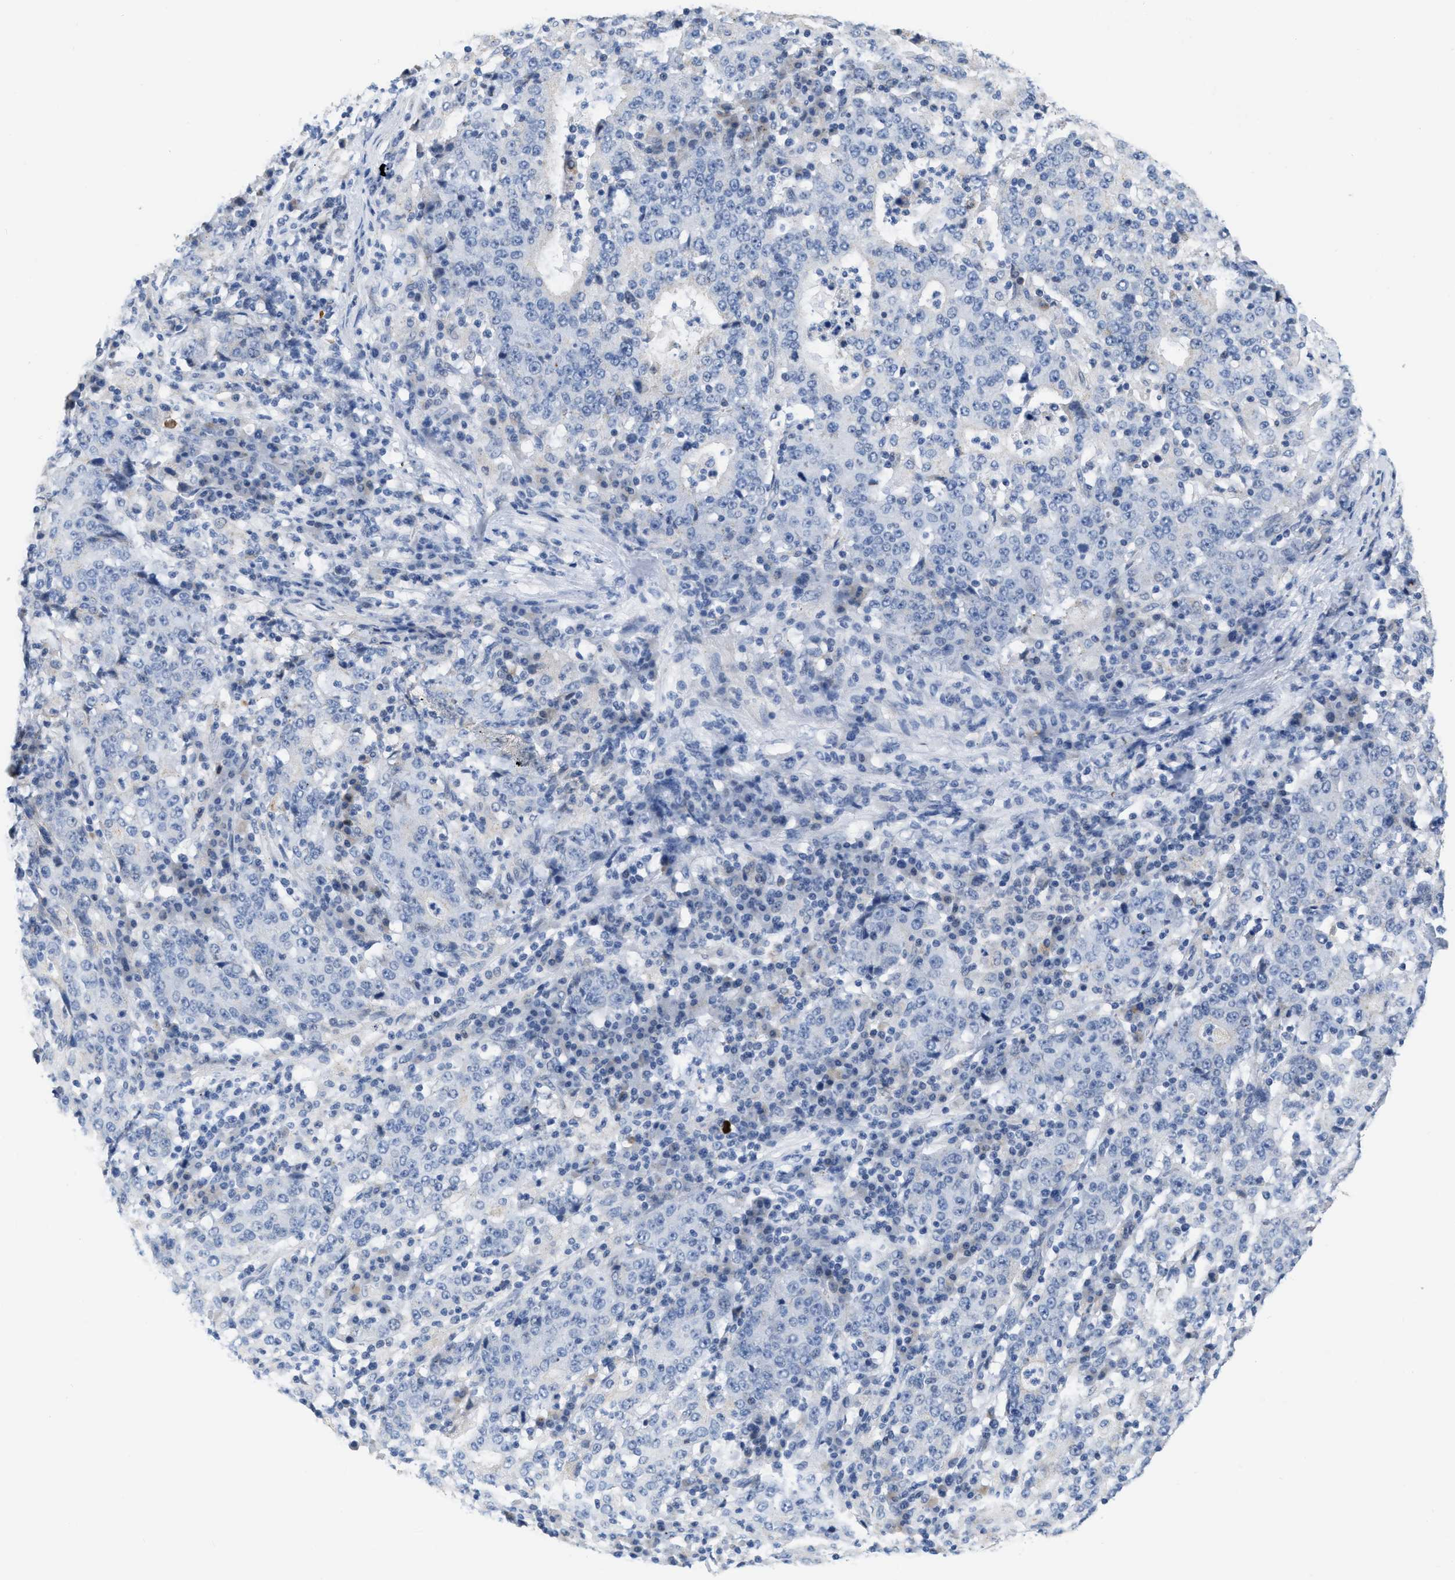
{"staining": {"intensity": "negative", "quantity": "none", "location": "none"}, "tissue": "stomach cancer", "cell_type": "Tumor cells", "image_type": "cancer", "snomed": [{"axis": "morphology", "description": "Adenocarcinoma, NOS"}, {"axis": "topography", "description": "Stomach"}], "caption": "Tumor cells show no significant staining in adenocarcinoma (stomach).", "gene": "CRYM", "patient": {"sex": "male", "age": 59}}